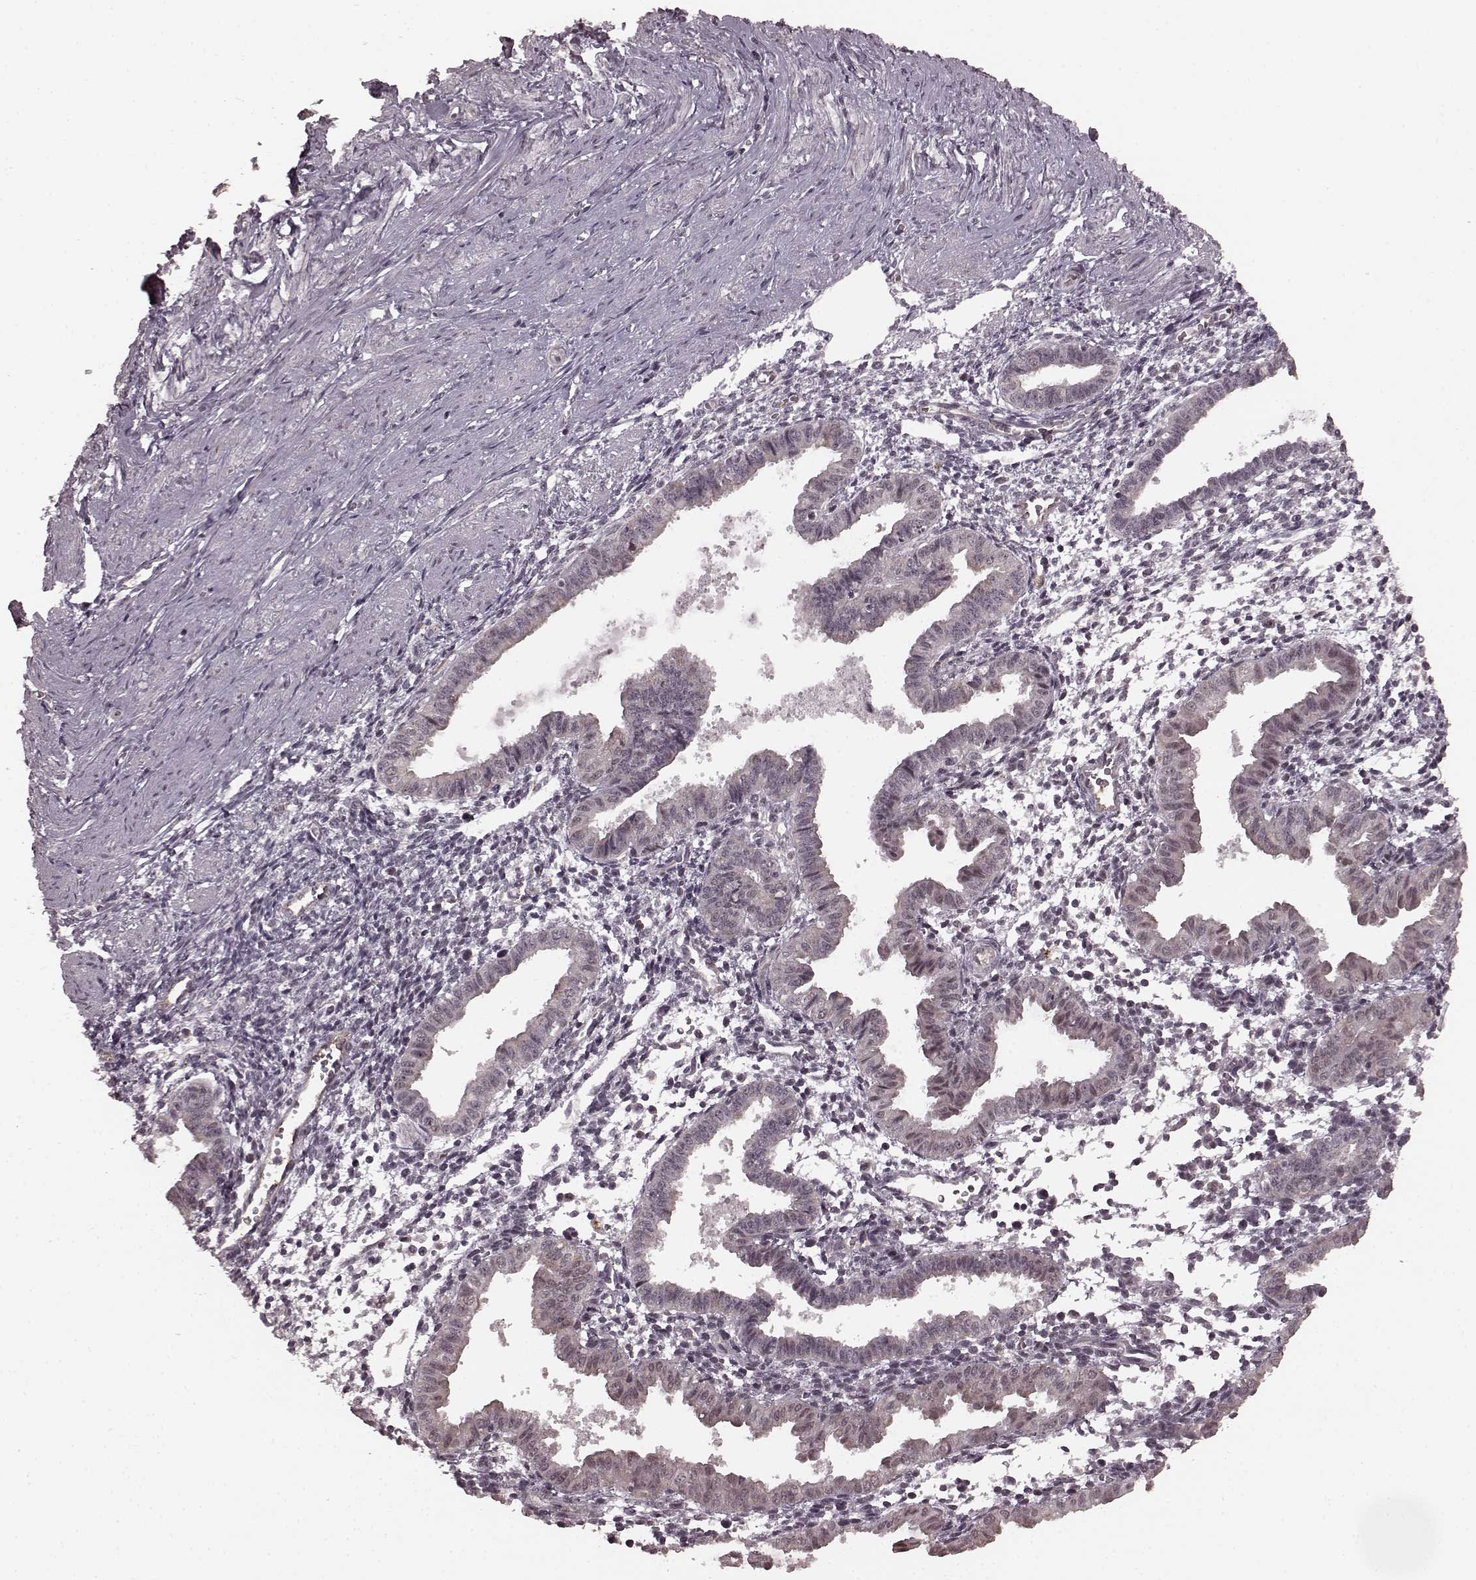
{"staining": {"intensity": "negative", "quantity": "none", "location": "none"}, "tissue": "endometrium", "cell_type": "Cells in endometrial stroma", "image_type": "normal", "snomed": [{"axis": "morphology", "description": "Normal tissue, NOS"}, {"axis": "topography", "description": "Endometrium"}], "caption": "A high-resolution micrograph shows IHC staining of unremarkable endometrium, which demonstrates no significant expression in cells in endometrial stroma. Brightfield microscopy of immunohistochemistry stained with DAB (brown) and hematoxylin (blue), captured at high magnification.", "gene": "PLCB4", "patient": {"sex": "female", "age": 37}}